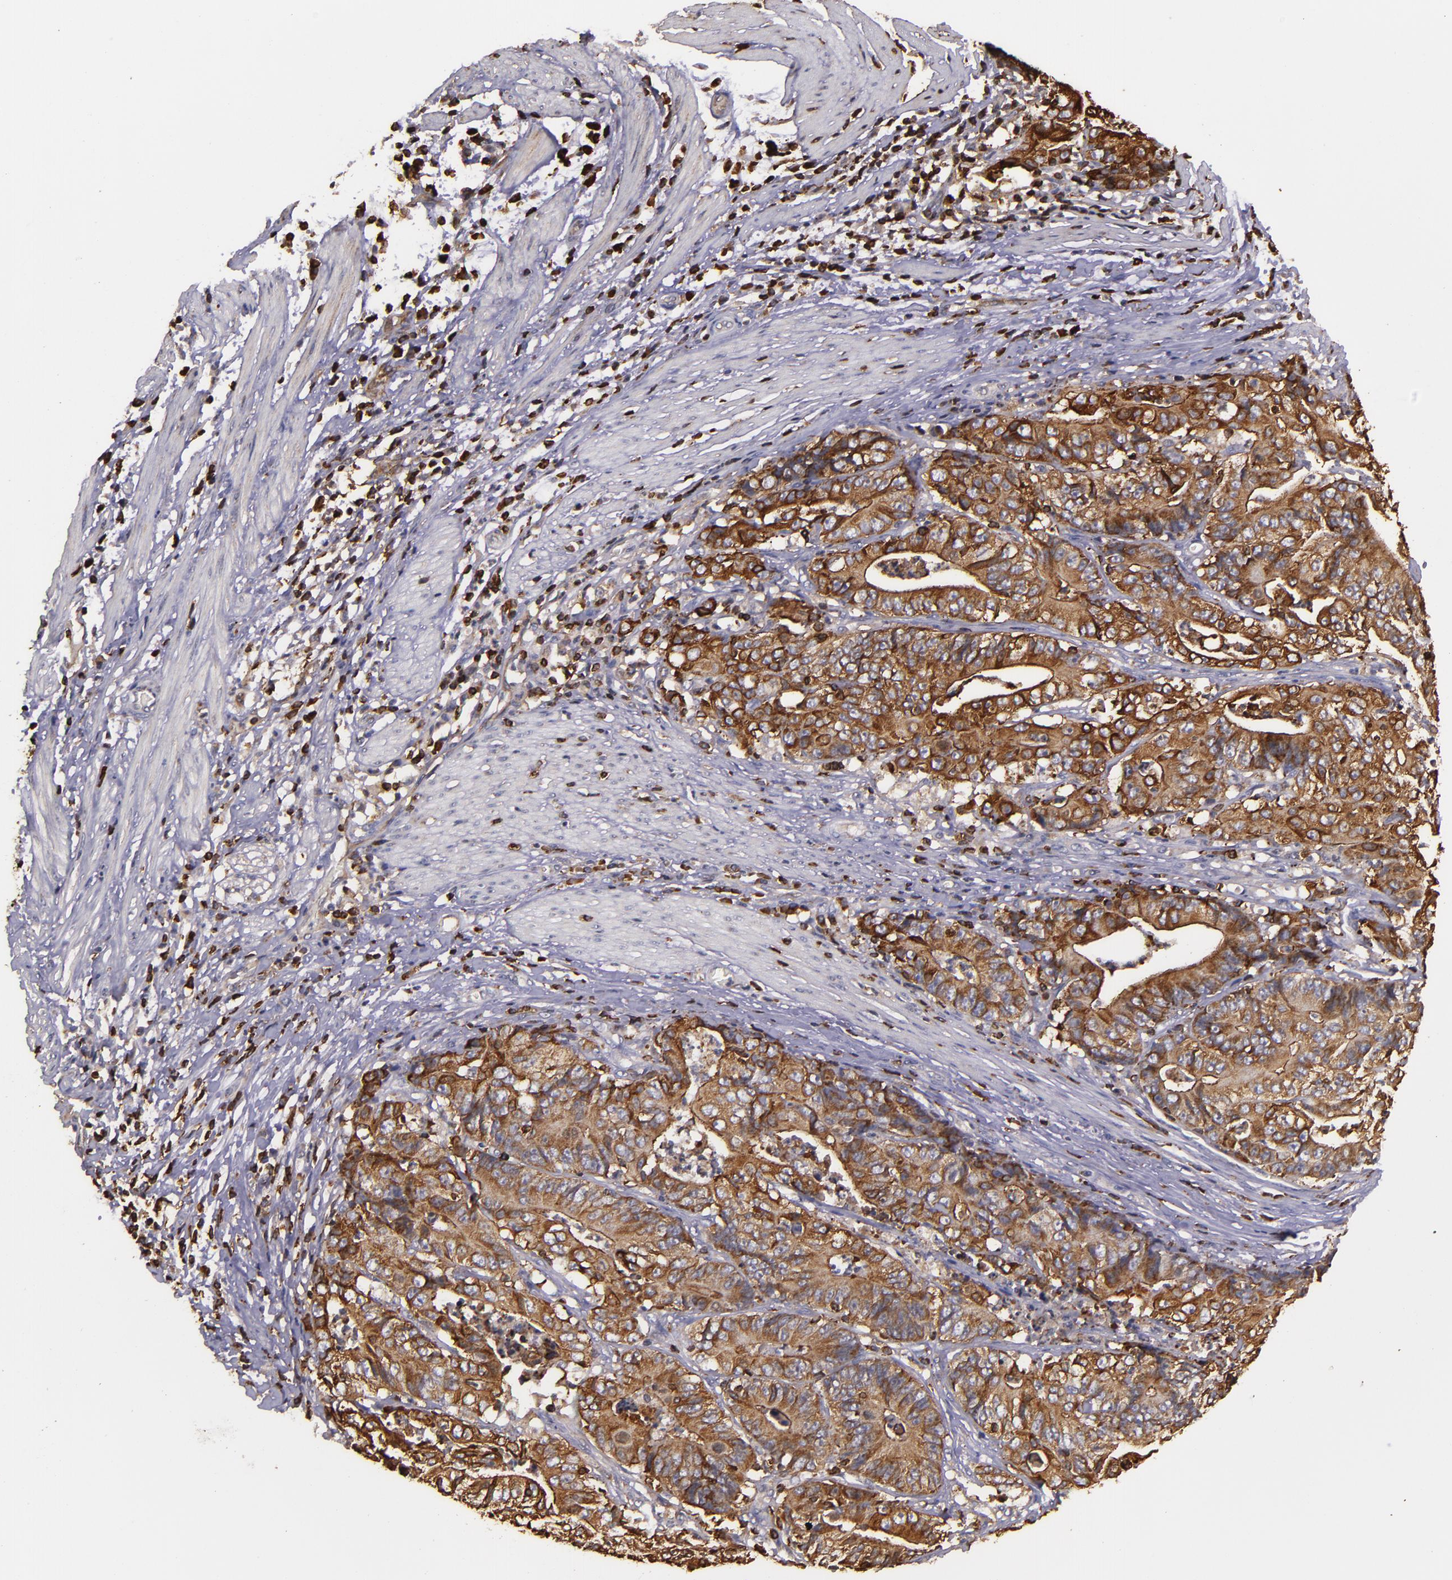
{"staining": {"intensity": "moderate", "quantity": ">75%", "location": "cytoplasmic/membranous"}, "tissue": "stomach cancer", "cell_type": "Tumor cells", "image_type": "cancer", "snomed": [{"axis": "morphology", "description": "Adenocarcinoma, NOS"}, {"axis": "topography", "description": "Stomach, lower"}], "caption": "Brown immunohistochemical staining in stomach cancer exhibits moderate cytoplasmic/membranous expression in approximately >75% of tumor cells. Using DAB (3,3'-diaminobenzidine) (brown) and hematoxylin (blue) stains, captured at high magnification using brightfield microscopy.", "gene": "SLC9A3R1", "patient": {"sex": "female", "age": 86}}